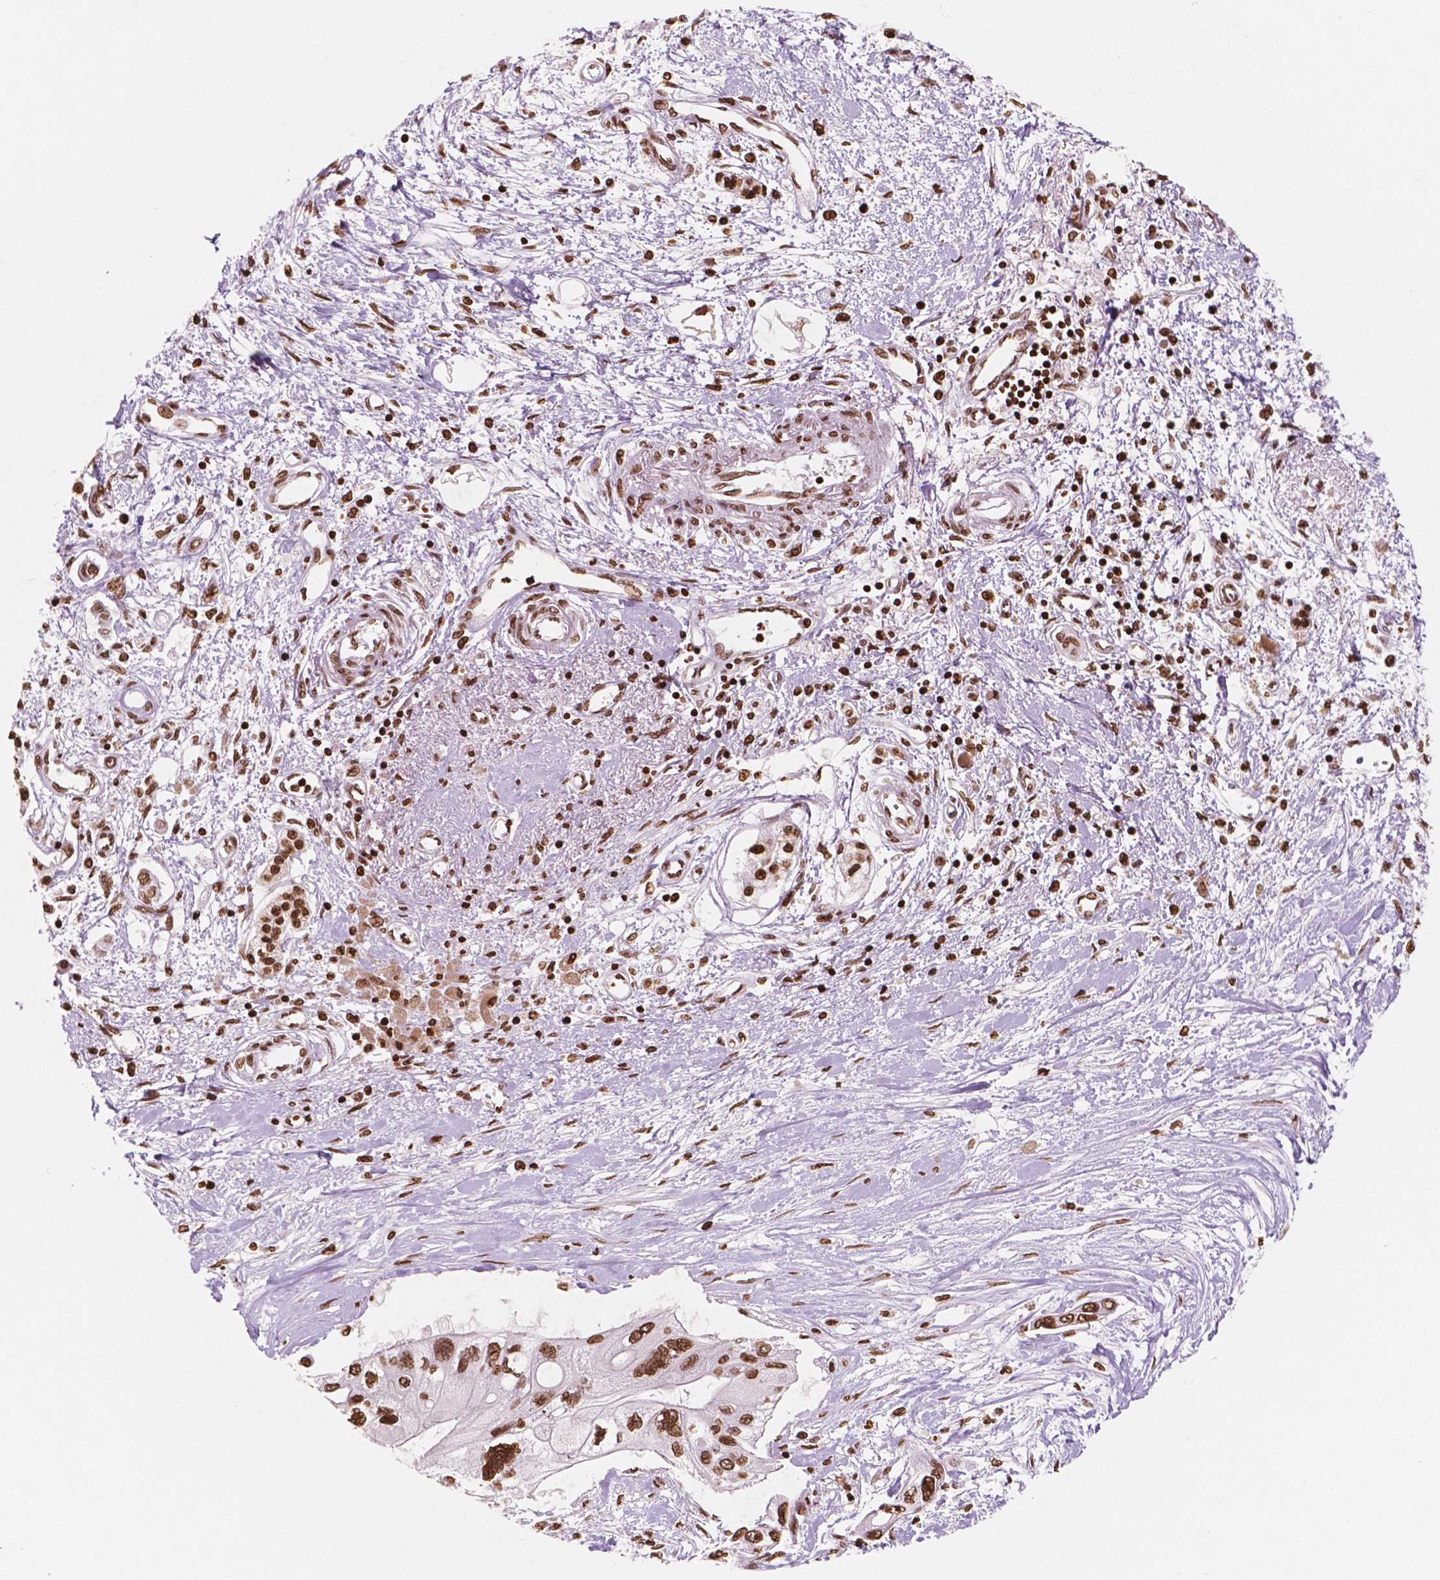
{"staining": {"intensity": "moderate", "quantity": ">75%", "location": "nuclear"}, "tissue": "pancreatic cancer", "cell_type": "Tumor cells", "image_type": "cancer", "snomed": [{"axis": "morphology", "description": "Adenocarcinoma, NOS"}, {"axis": "topography", "description": "Pancreas"}], "caption": "Pancreatic adenocarcinoma tissue exhibits moderate nuclear staining in about >75% of tumor cells, visualized by immunohistochemistry.", "gene": "H3C7", "patient": {"sex": "female", "age": 77}}